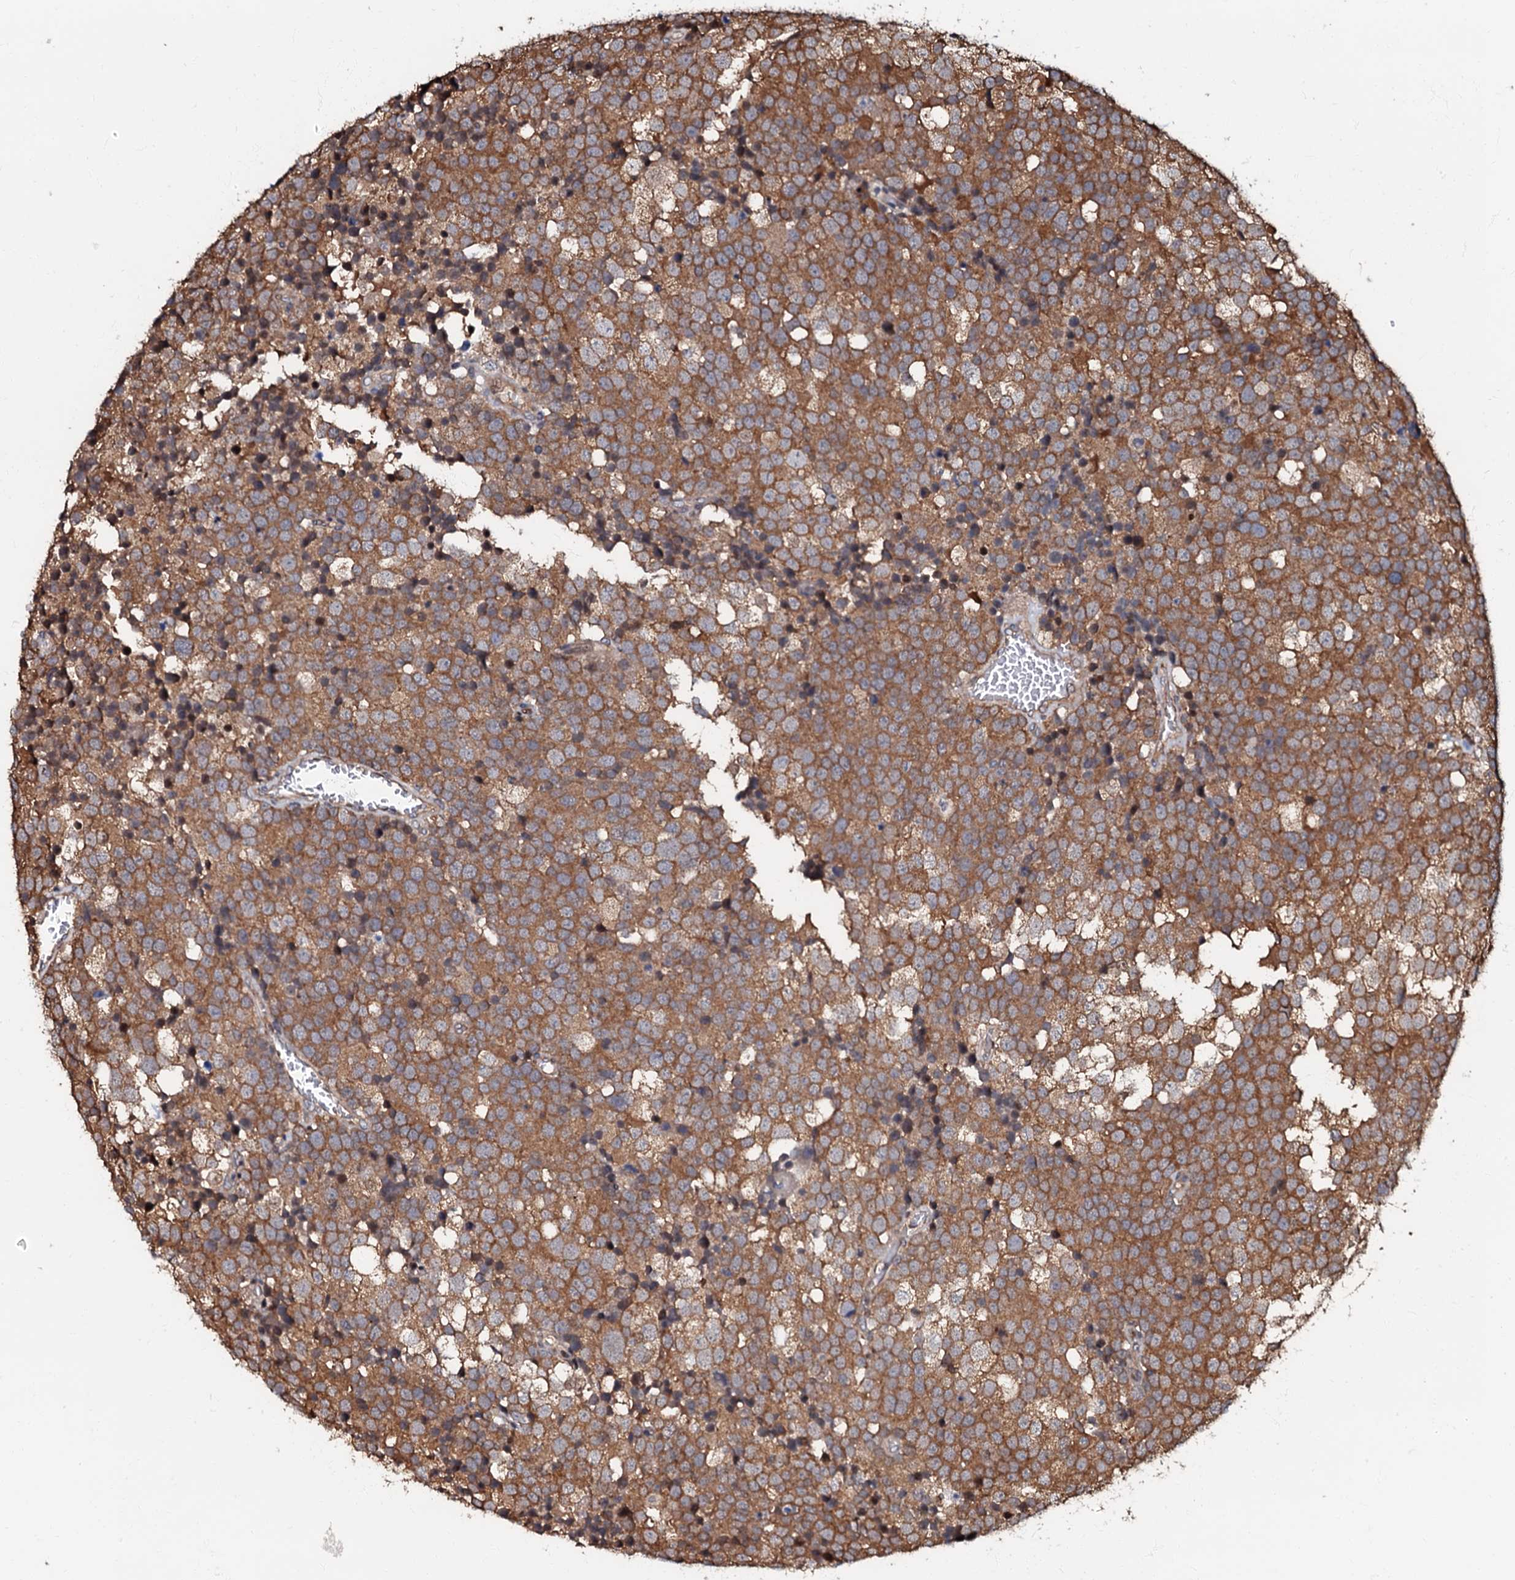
{"staining": {"intensity": "moderate", "quantity": ">75%", "location": "cytoplasmic/membranous"}, "tissue": "testis cancer", "cell_type": "Tumor cells", "image_type": "cancer", "snomed": [{"axis": "morphology", "description": "Seminoma, NOS"}, {"axis": "topography", "description": "Testis"}], "caption": "Testis cancer (seminoma) stained with DAB immunohistochemistry reveals medium levels of moderate cytoplasmic/membranous expression in approximately >75% of tumor cells. (DAB = brown stain, brightfield microscopy at high magnification).", "gene": "OSBP", "patient": {"sex": "male", "age": 71}}